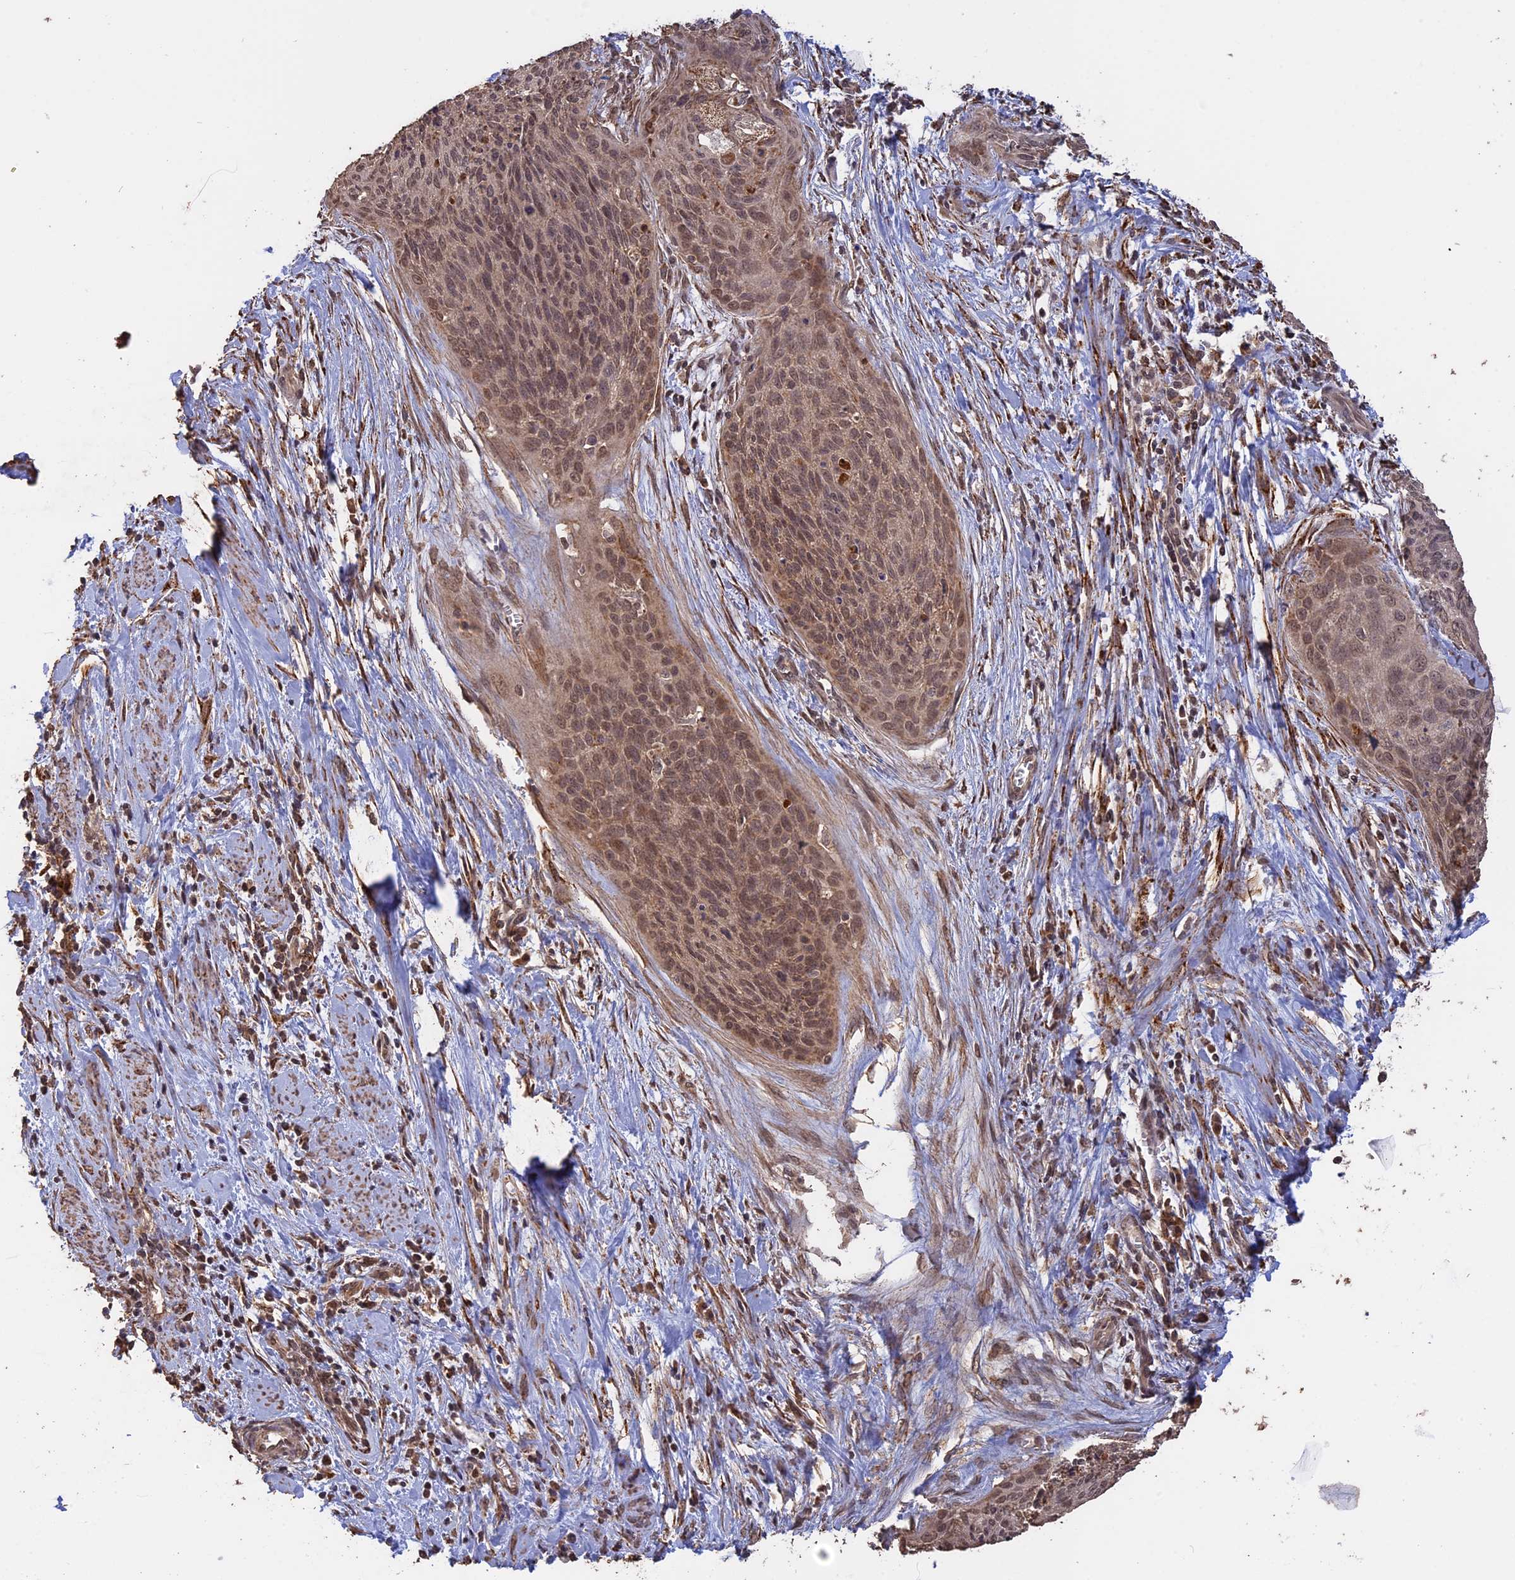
{"staining": {"intensity": "moderate", "quantity": ">75%", "location": "nuclear"}, "tissue": "cervical cancer", "cell_type": "Tumor cells", "image_type": "cancer", "snomed": [{"axis": "morphology", "description": "Squamous cell carcinoma, NOS"}, {"axis": "topography", "description": "Cervix"}], "caption": "A medium amount of moderate nuclear staining is appreciated in about >75% of tumor cells in cervical cancer tissue.", "gene": "FAM210B", "patient": {"sex": "female", "age": 55}}